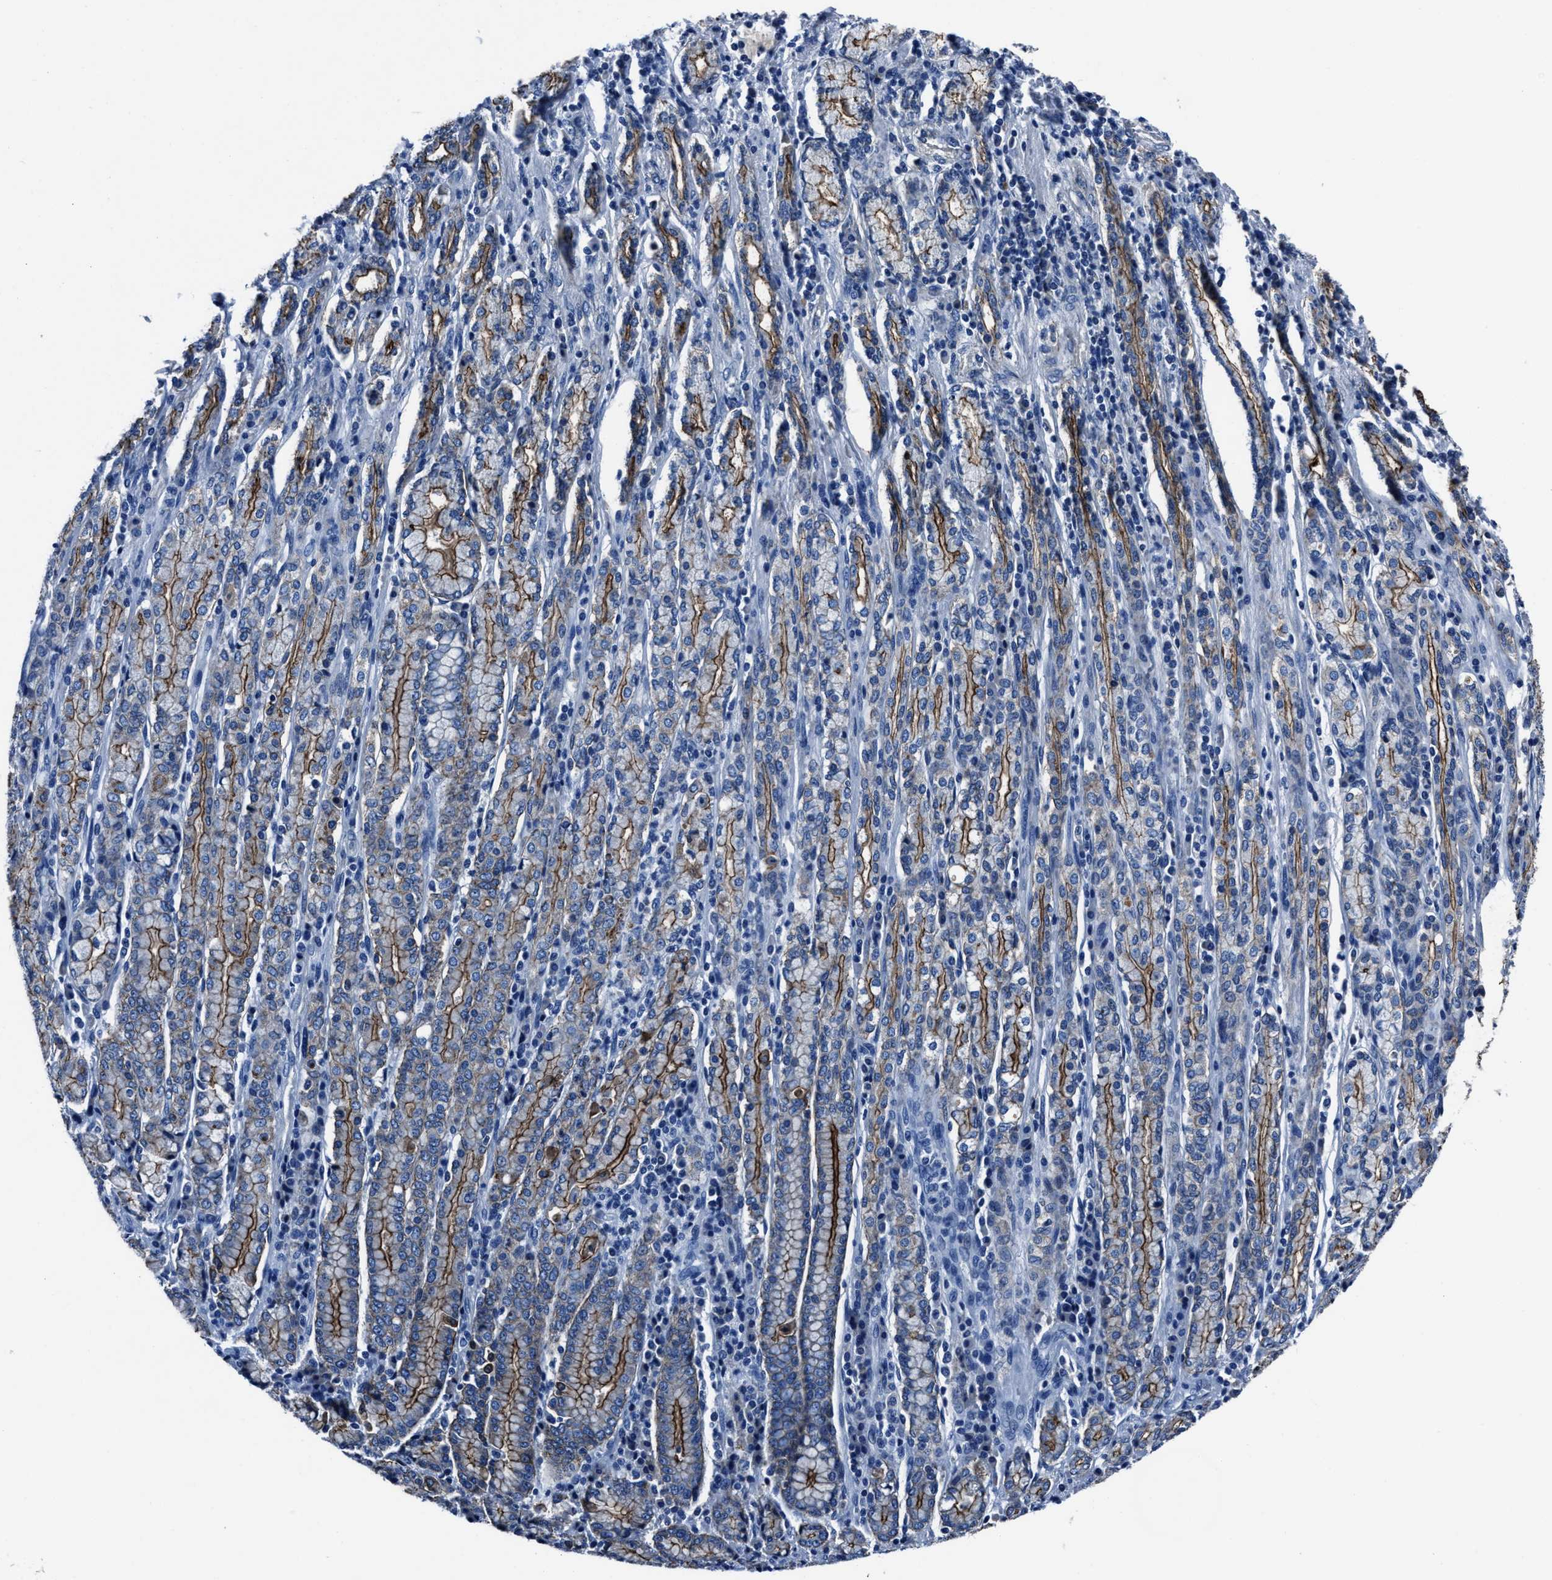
{"staining": {"intensity": "strong", "quantity": ">75%", "location": "cytoplasmic/membranous"}, "tissue": "stomach cancer", "cell_type": "Tumor cells", "image_type": "cancer", "snomed": [{"axis": "morphology", "description": "Normal tissue, NOS"}, {"axis": "morphology", "description": "Adenocarcinoma, NOS"}, {"axis": "topography", "description": "Stomach"}], "caption": "A histopathology image showing strong cytoplasmic/membranous staining in about >75% of tumor cells in stomach cancer (adenocarcinoma), as visualized by brown immunohistochemical staining.", "gene": "LMO7", "patient": {"sex": "male", "age": 62}}